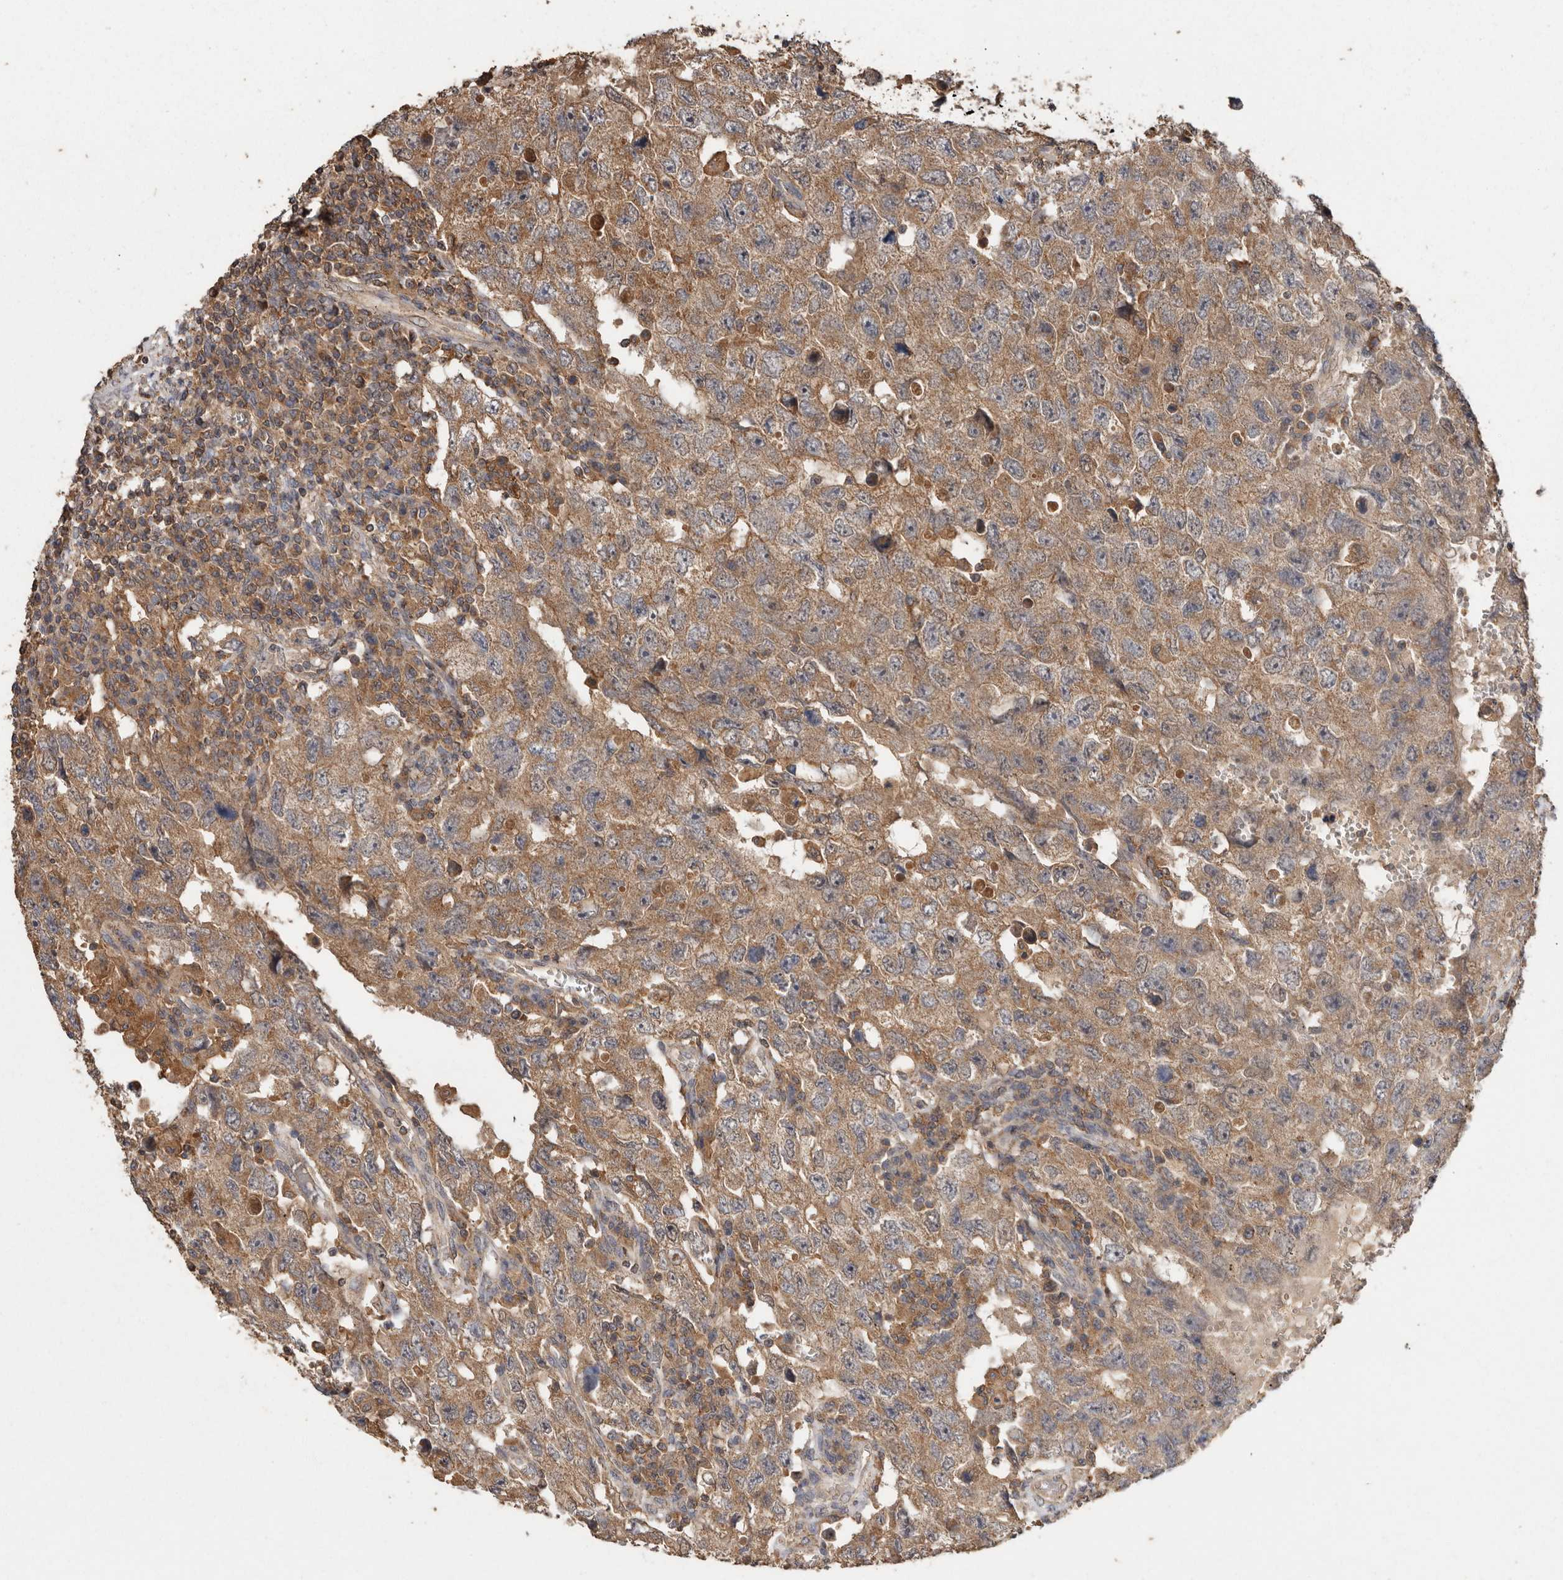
{"staining": {"intensity": "moderate", "quantity": ">75%", "location": "cytoplasmic/membranous"}, "tissue": "testis cancer", "cell_type": "Tumor cells", "image_type": "cancer", "snomed": [{"axis": "morphology", "description": "Carcinoma, Embryonal, NOS"}, {"axis": "topography", "description": "Testis"}], "caption": "Human embryonal carcinoma (testis) stained with a brown dye reveals moderate cytoplasmic/membranous positive positivity in approximately >75% of tumor cells.", "gene": "RWDD1", "patient": {"sex": "male", "age": 26}}